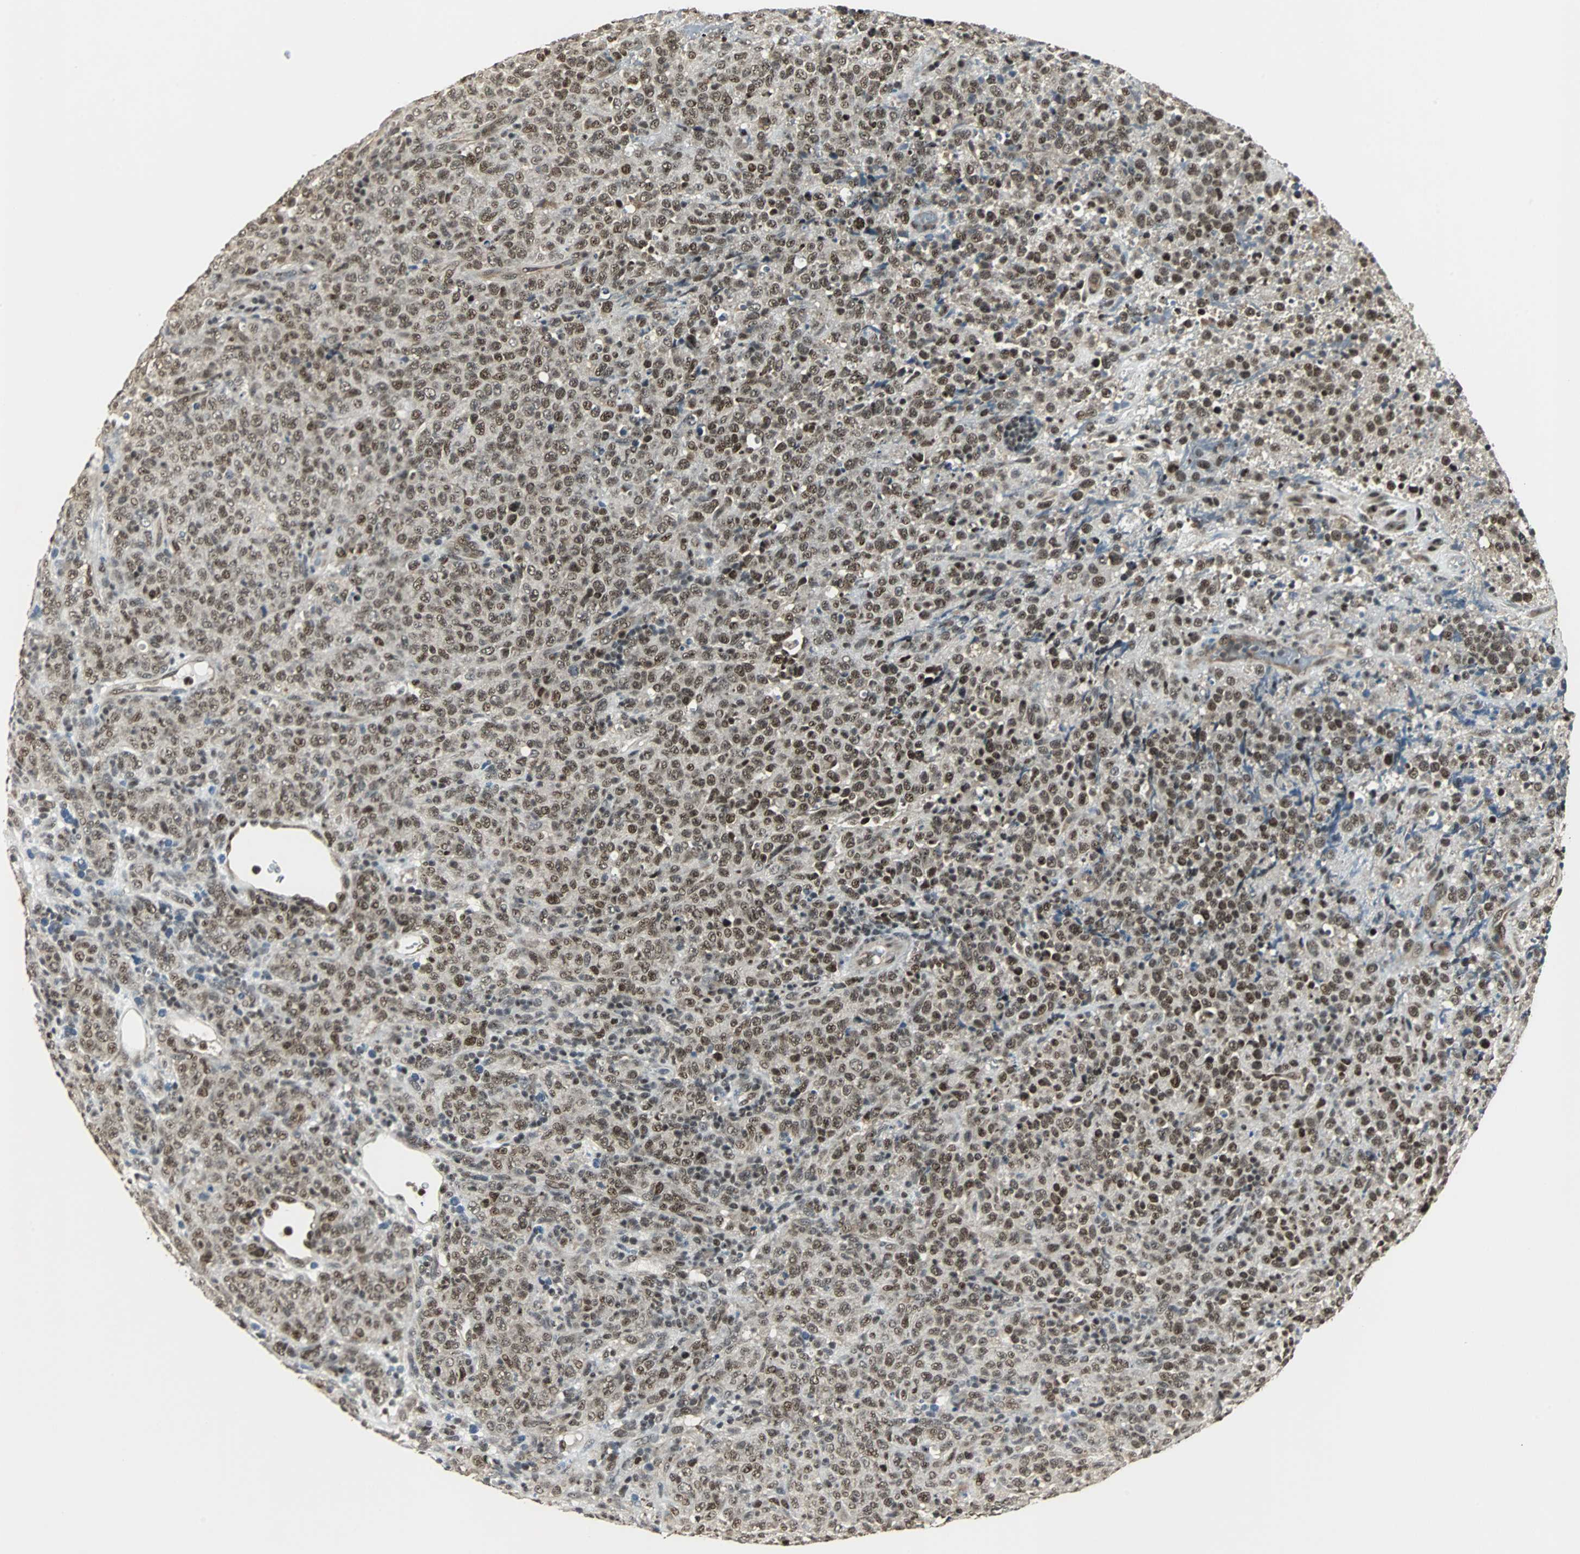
{"staining": {"intensity": "strong", "quantity": ">75%", "location": "nuclear"}, "tissue": "lymphoma", "cell_type": "Tumor cells", "image_type": "cancer", "snomed": [{"axis": "morphology", "description": "Malignant lymphoma, non-Hodgkin's type, High grade"}, {"axis": "topography", "description": "Tonsil"}], "caption": "Brown immunohistochemical staining in malignant lymphoma, non-Hodgkin's type (high-grade) reveals strong nuclear positivity in about >75% of tumor cells.", "gene": "MED4", "patient": {"sex": "female", "age": 36}}